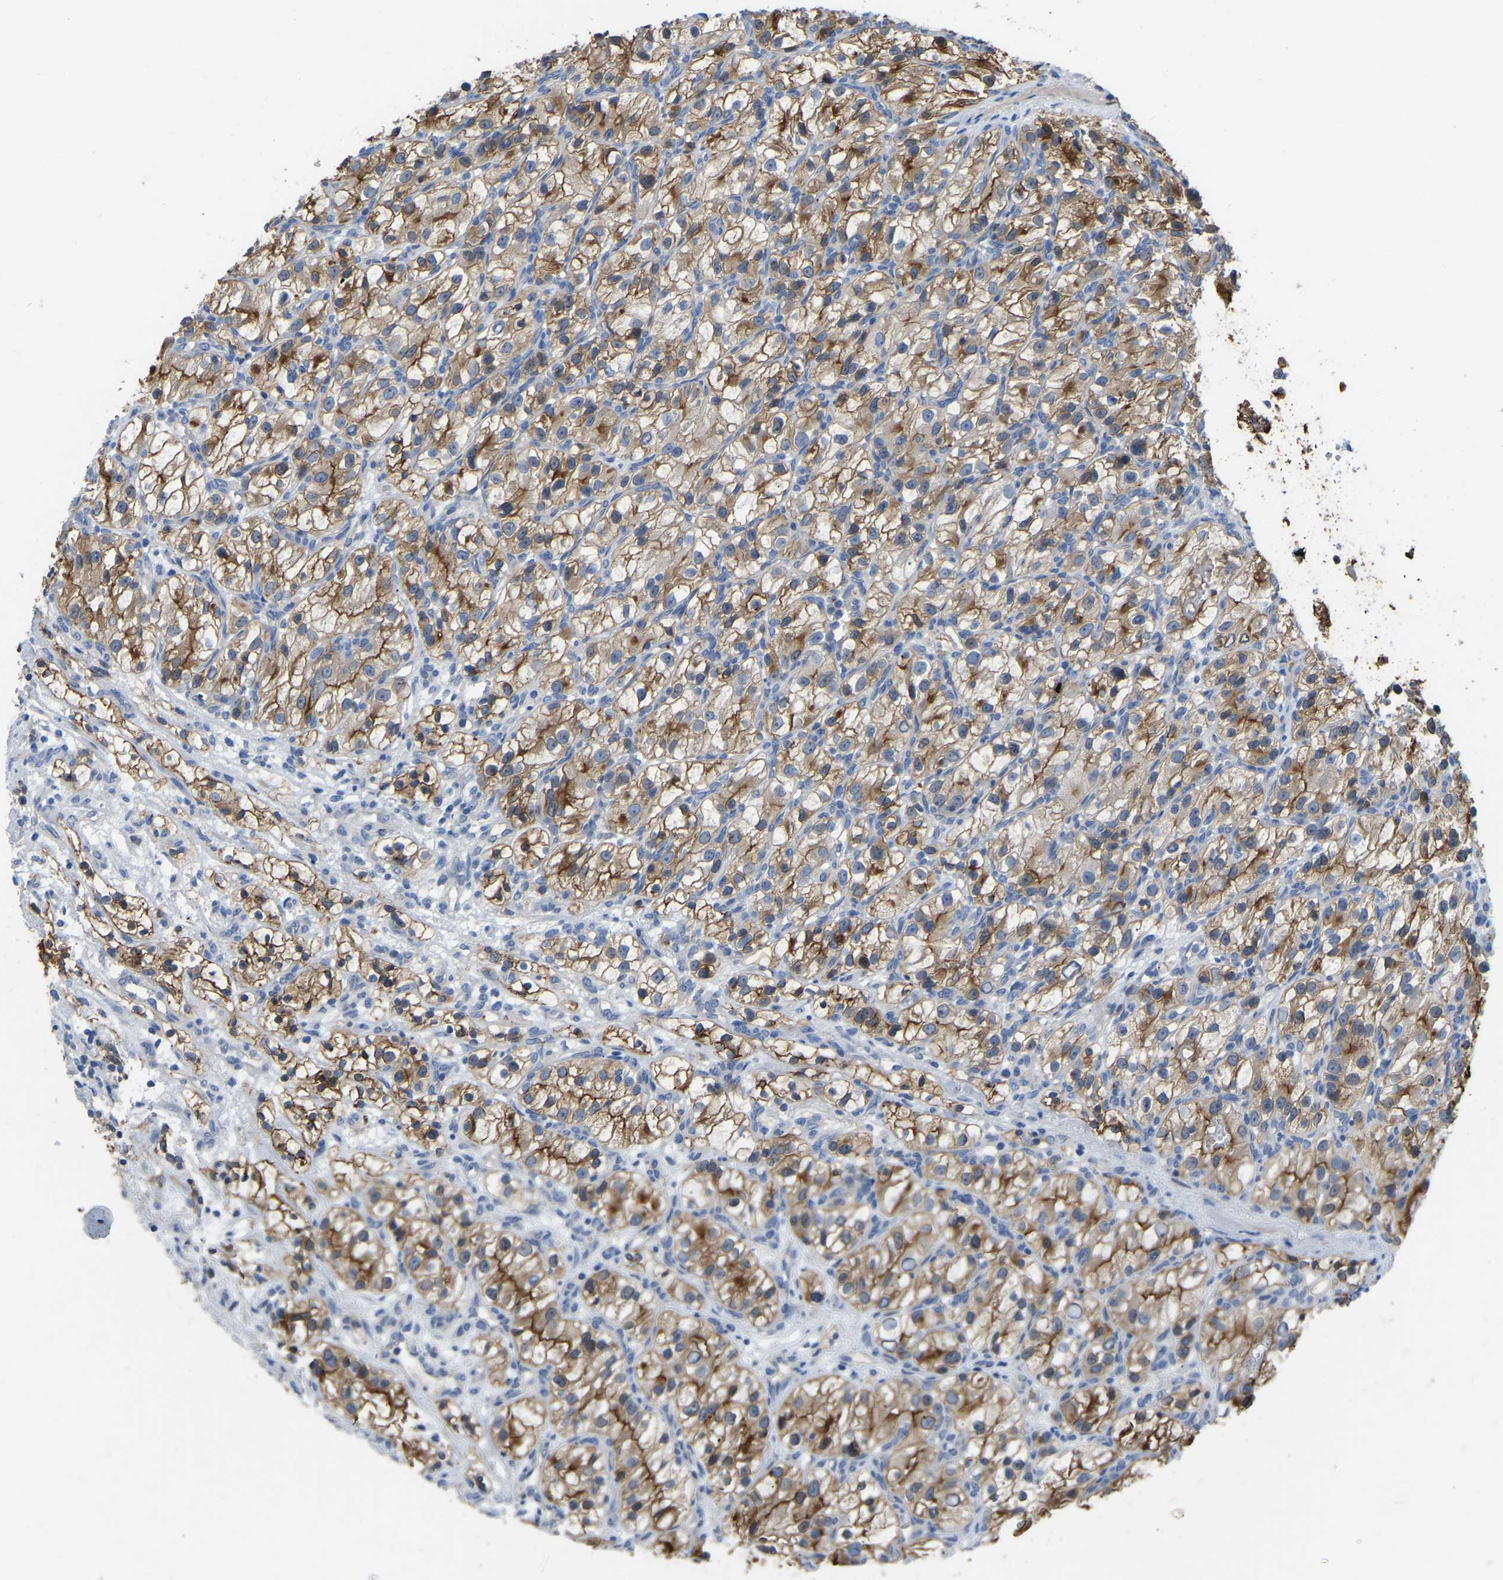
{"staining": {"intensity": "moderate", "quantity": ">75%", "location": "cytoplasmic/membranous"}, "tissue": "renal cancer", "cell_type": "Tumor cells", "image_type": "cancer", "snomed": [{"axis": "morphology", "description": "Adenocarcinoma, NOS"}, {"axis": "topography", "description": "Kidney"}], "caption": "Immunohistochemistry (IHC) of renal cancer demonstrates medium levels of moderate cytoplasmic/membranous expression in approximately >75% of tumor cells. The staining is performed using DAB brown chromogen to label protein expression. The nuclei are counter-stained blue using hematoxylin.", "gene": "ZNF449", "patient": {"sex": "female", "age": 57}}